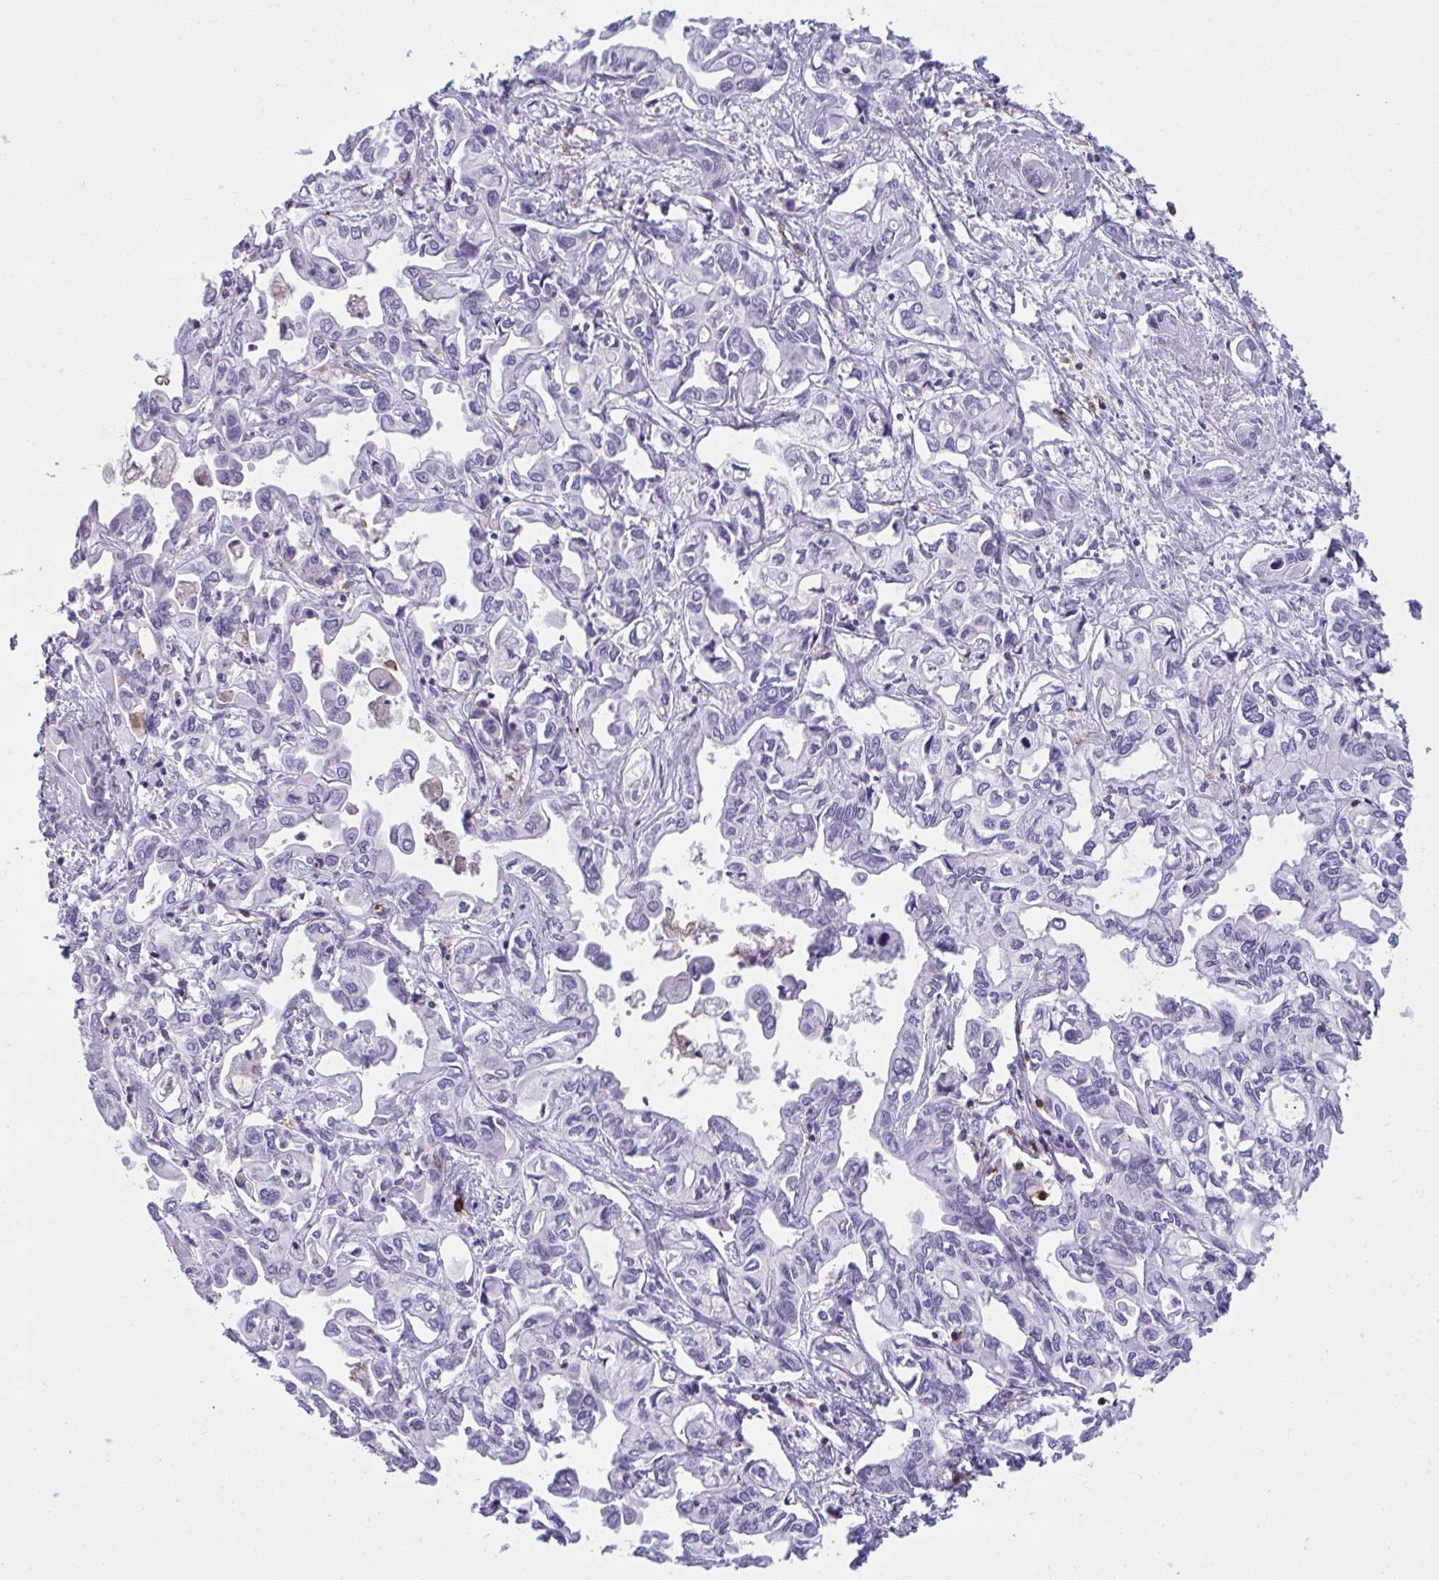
{"staining": {"intensity": "negative", "quantity": "none", "location": "none"}, "tissue": "liver cancer", "cell_type": "Tumor cells", "image_type": "cancer", "snomed": [{"axis": "morphology", "description": "Cholangiocarcinoma"}, {"axis": "topography", "description": "Liver"}], "caption": "Liver cancer was stained to show a protein in brown. There is no significant staining in tumor cells.", "gene": "SPN", "patient": {"sex": "female", "age": 64}}